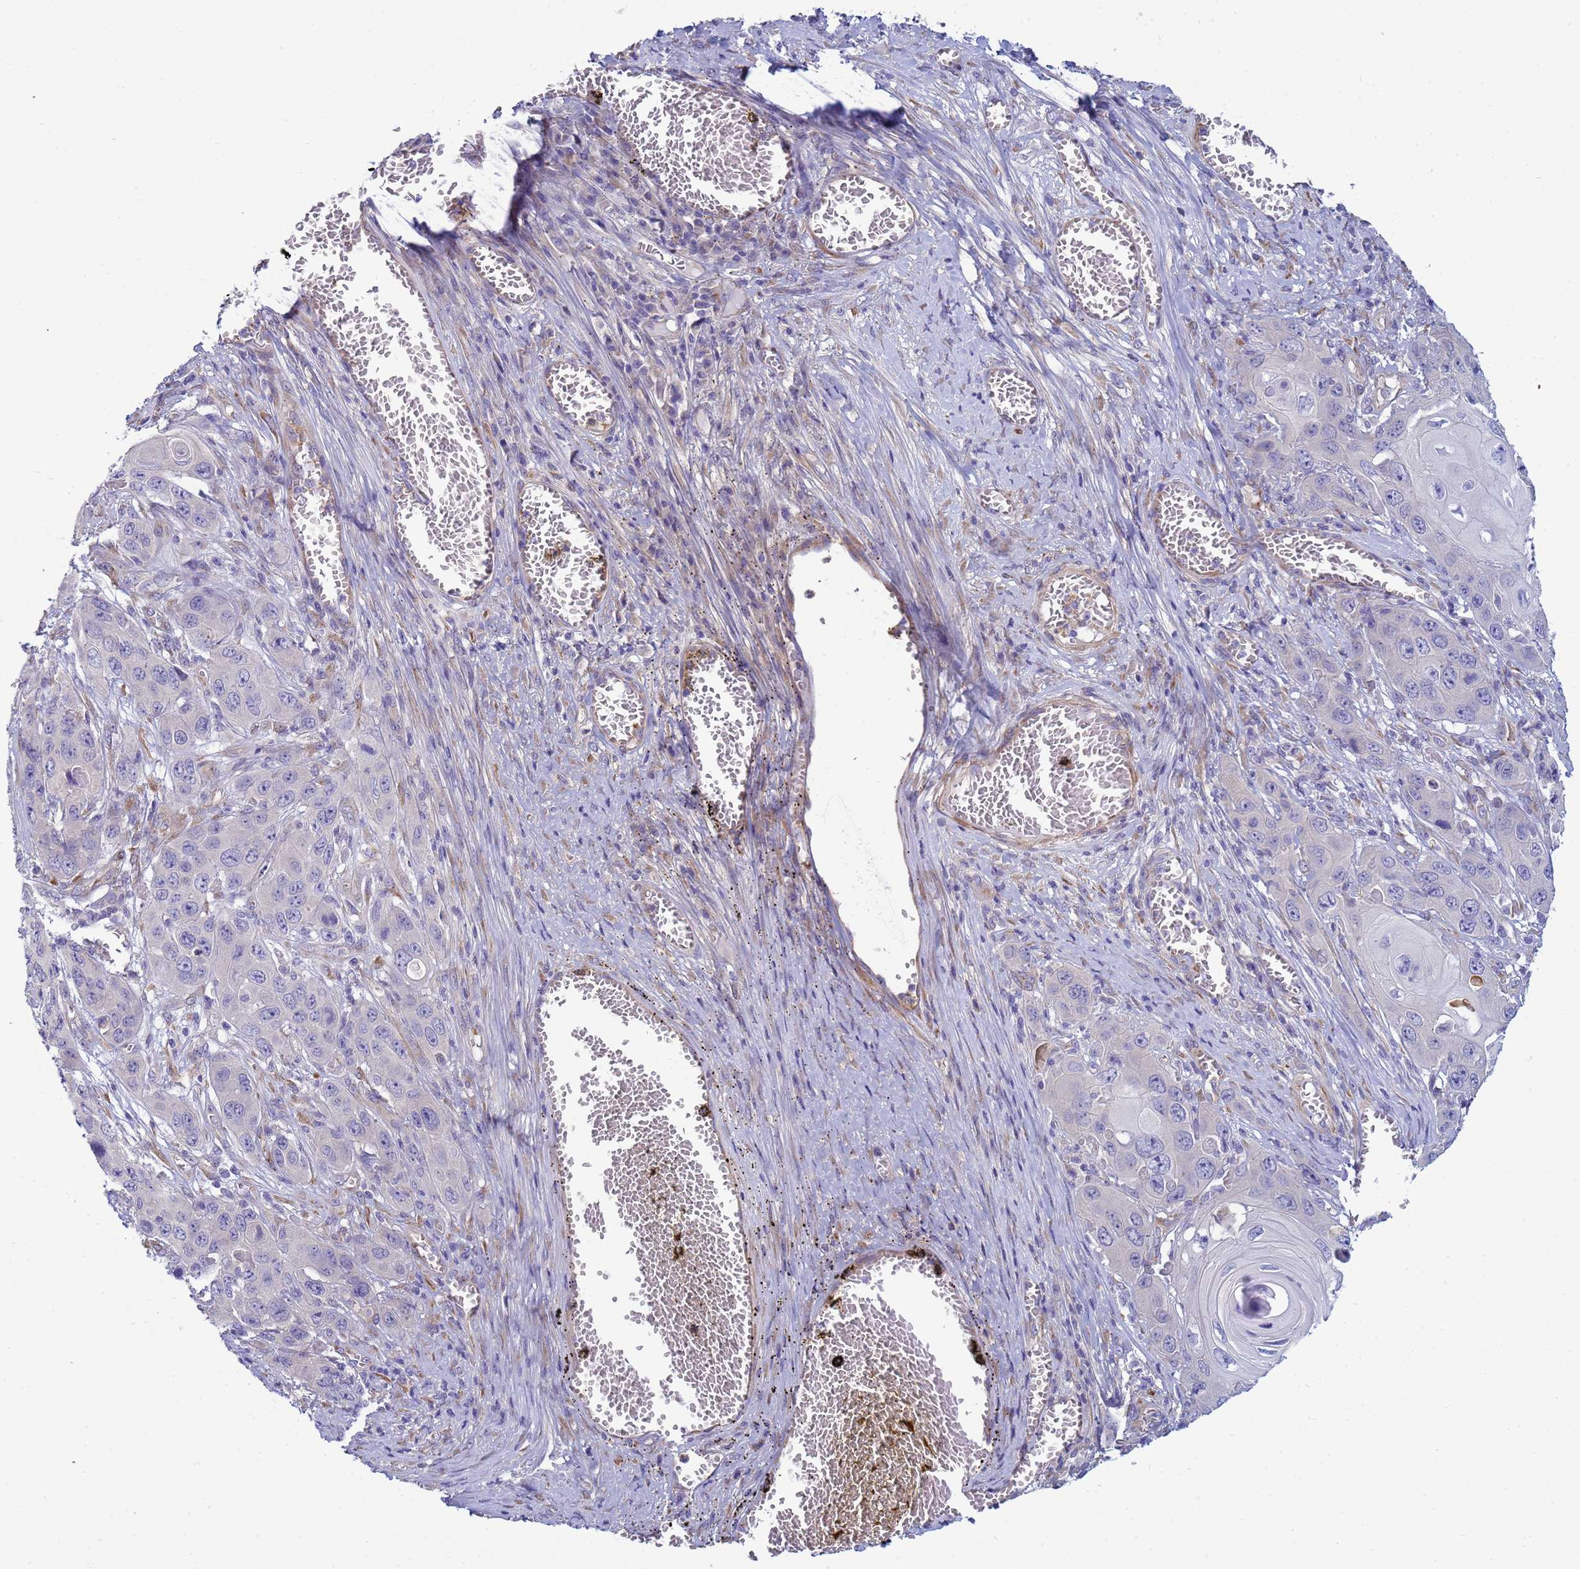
{"staining": {"intensity": "negative", "quantity": "none", "location": "none"}, "tissue": "skin cancer", "cell_type": "Tumor cells", "image_type": "cancer", "snomed": [{"axis": "morphology", "description": "Squamous cell carcinoma, NOS"}, {"axis": "topography", "description": "Skin"}], "caption": "The immunohistochemistry micrograph has no significant staining in tumor cells of skin cancer tissue.", "gene": "TRPC6", "patient": {"sex": "male", "age": 55}}